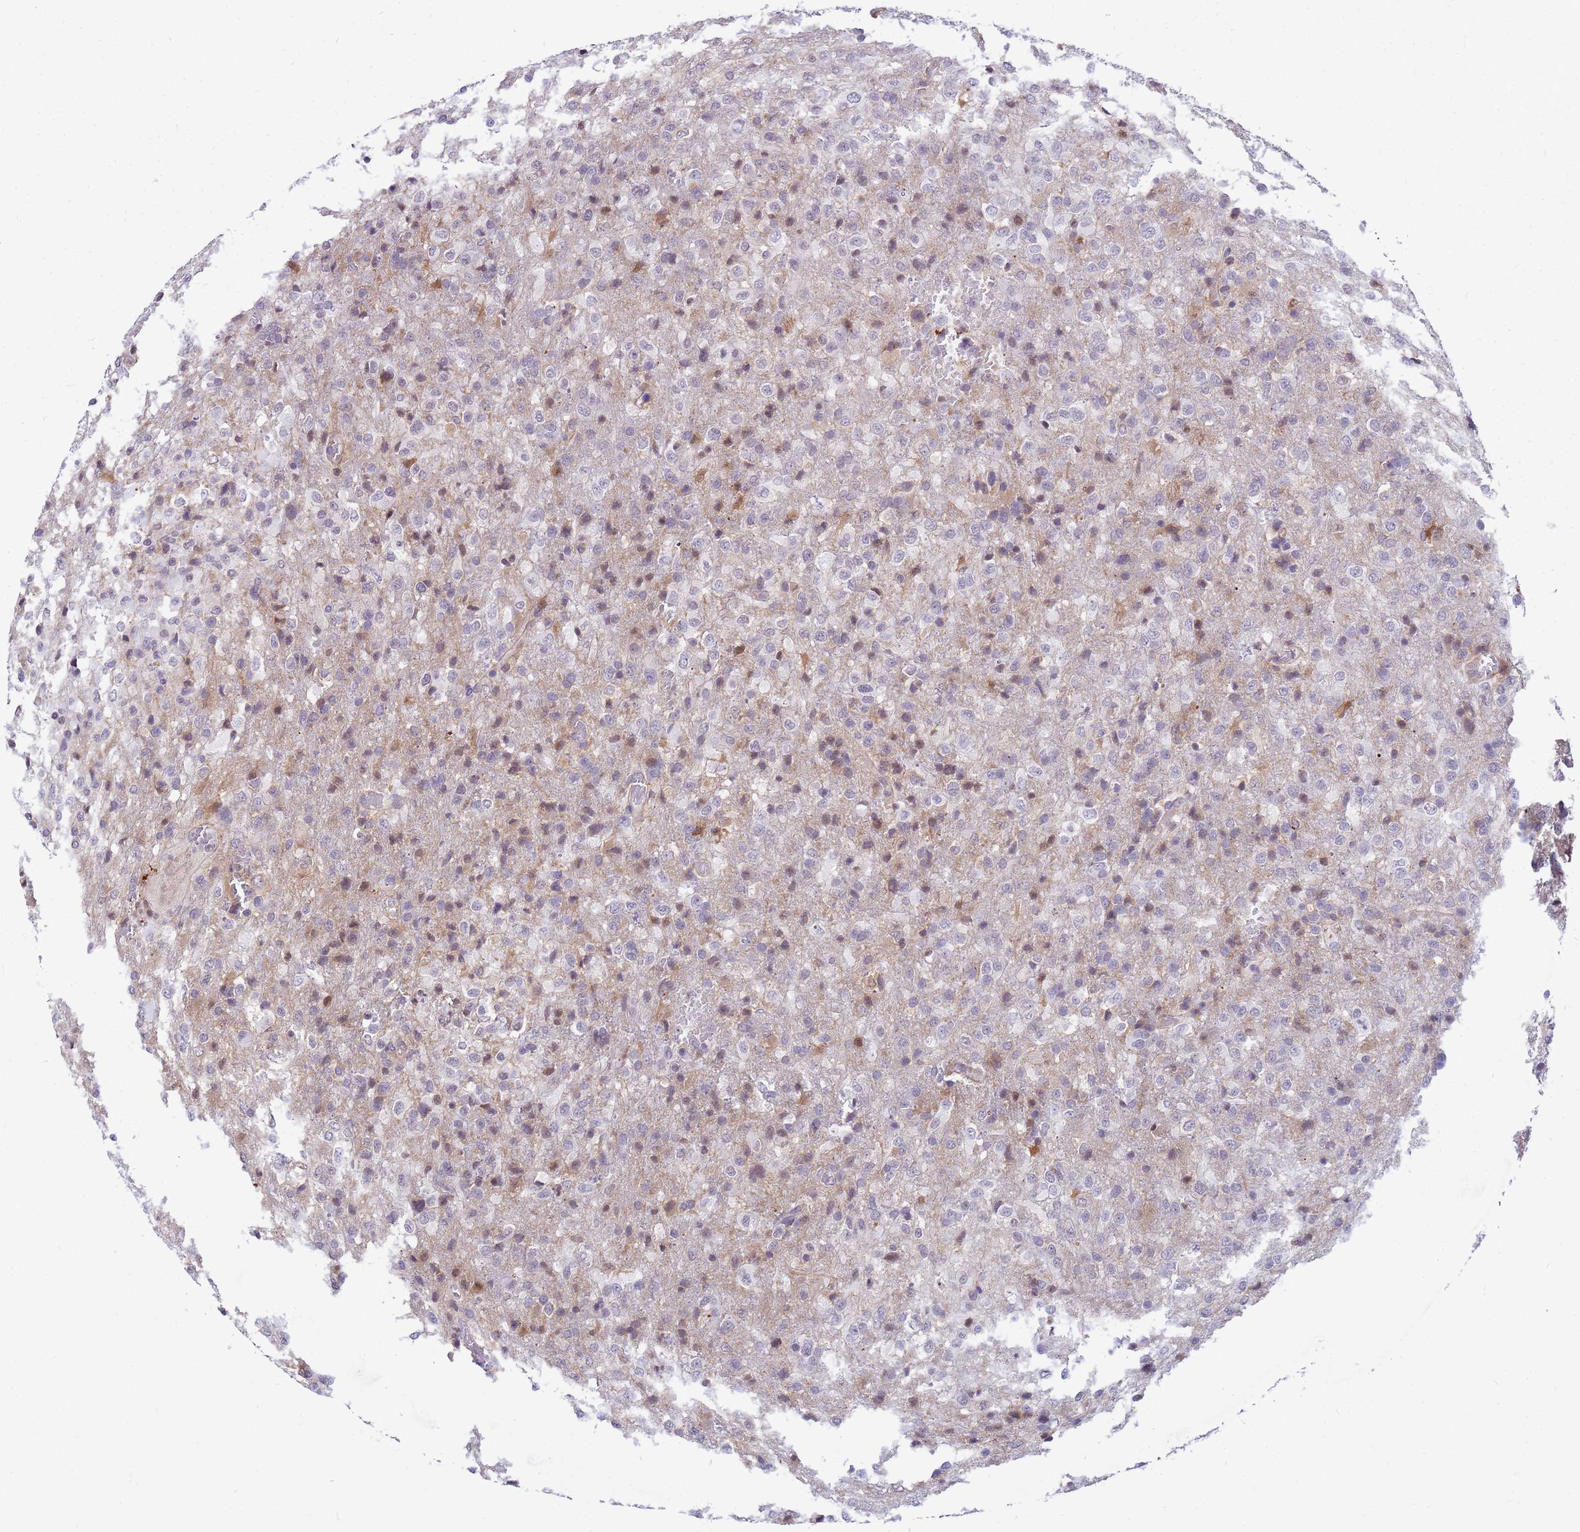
{"staining": {"intensity": "negative", "quantity": "none", "location": "none"}, "tissue": "glioma", "cell_type": "Tumor cells", "image_type": "cancer", "snomed": [{"axis": "morphology", "description": "Glioma, malignant, High grade"}, {"axis": "topography", "description": "Brain"}], "caption": "This is a micrograph of immunohistochemistry (IHC) staining of glioma, which shows no staining in tumor cells.", "gene": "ORM1", "patient": {"sex": "female", "age": 74}}